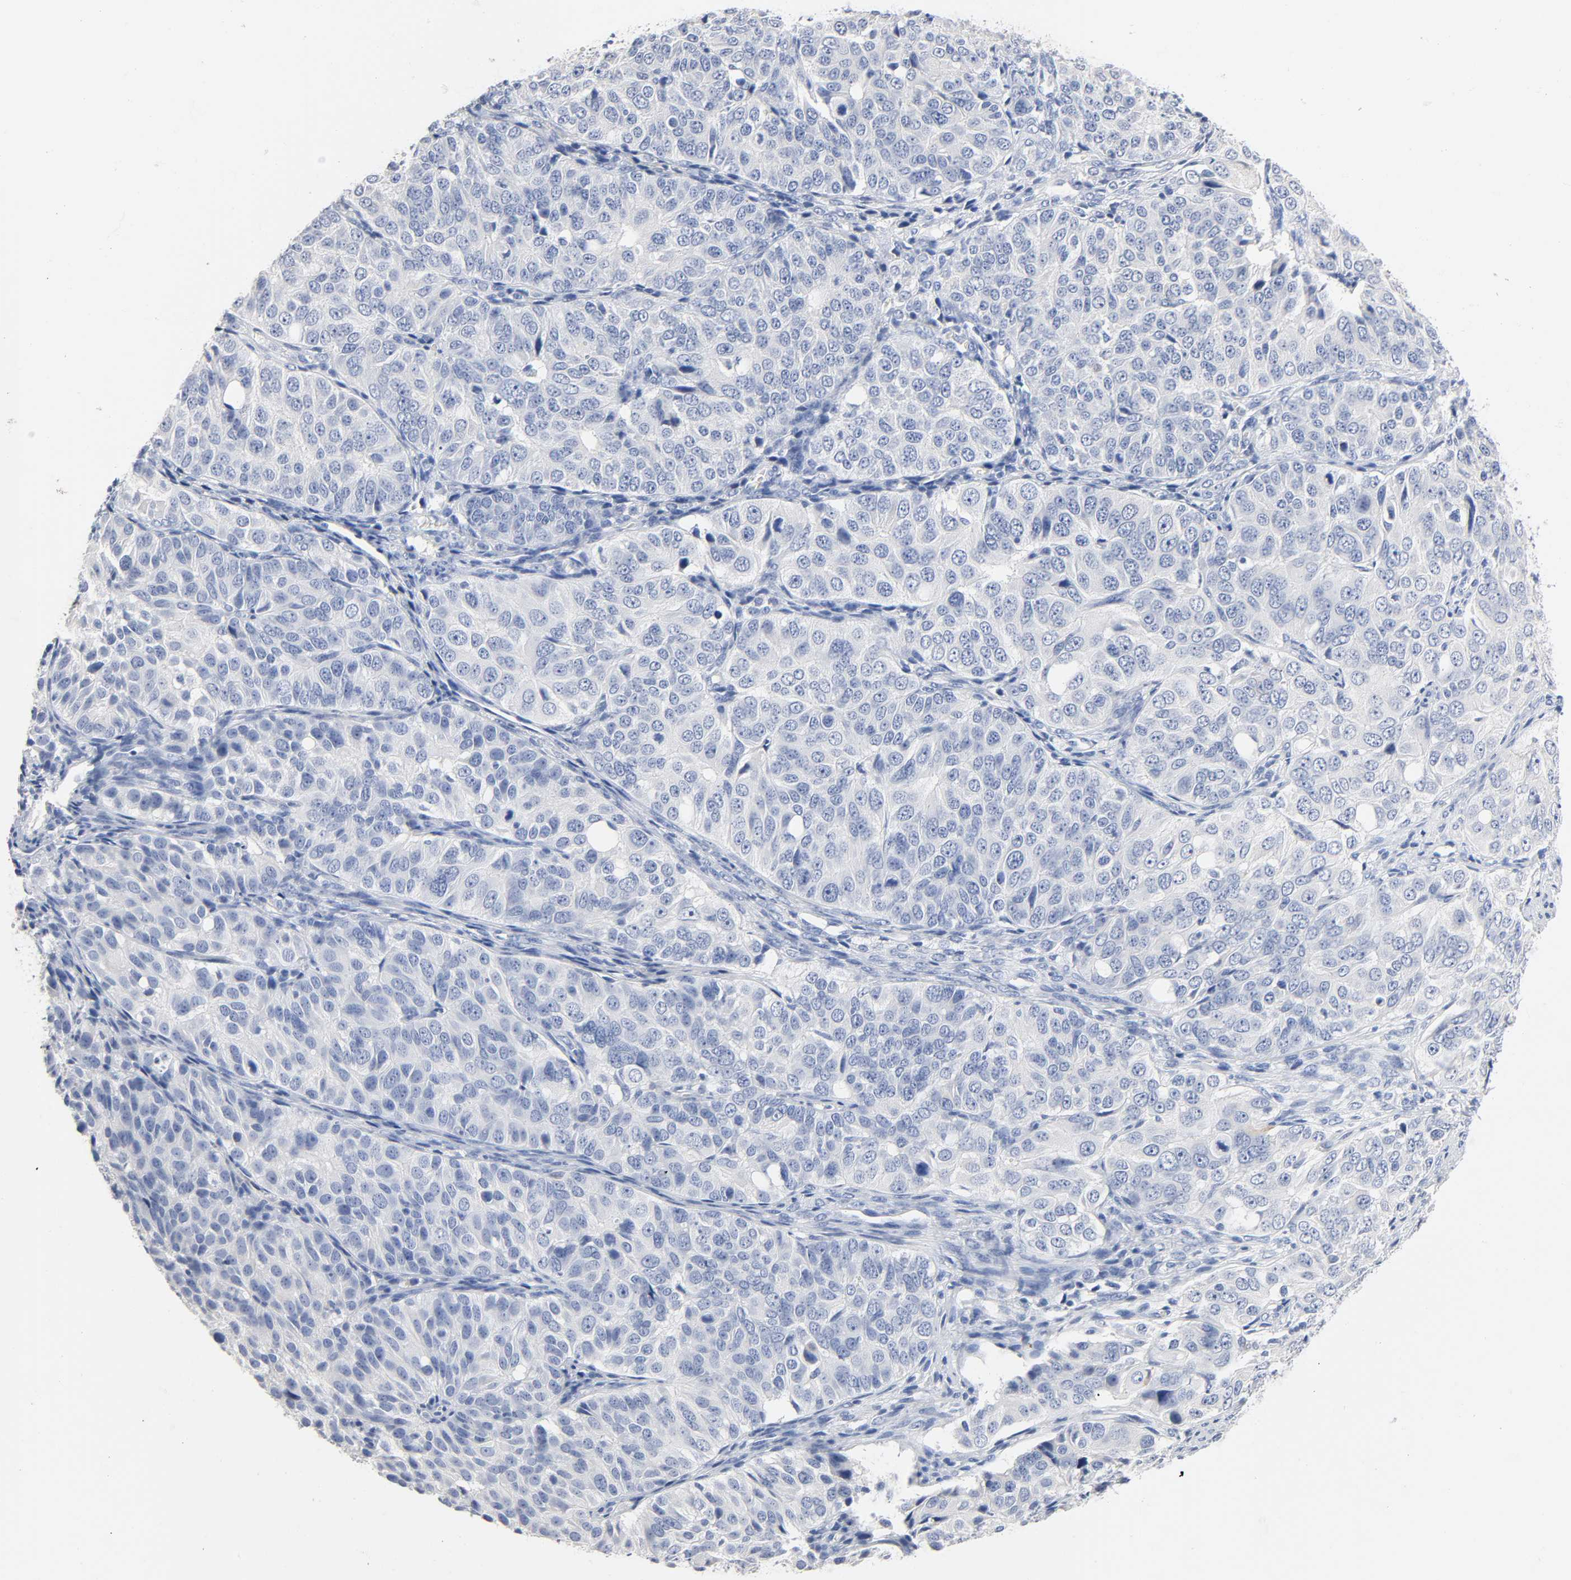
{"staining": {"intensity": "negative", "quantity": "none", "location": "none"}, "tissue": "ovarian cancer", "cell_type": "Tumor cells", "image_type": "cancer", "snomed": [{"axis": "morphology", "description": "Carcinoma, endometroid"}, {"axis": "topography", "description": "Ovary"}], "caption": "Immunohistochemical staining of human ovarian cancer shows no significant staining in tumor cells.", "gene": "ACP3", "patient": {"sex": "female", "age": 51}}